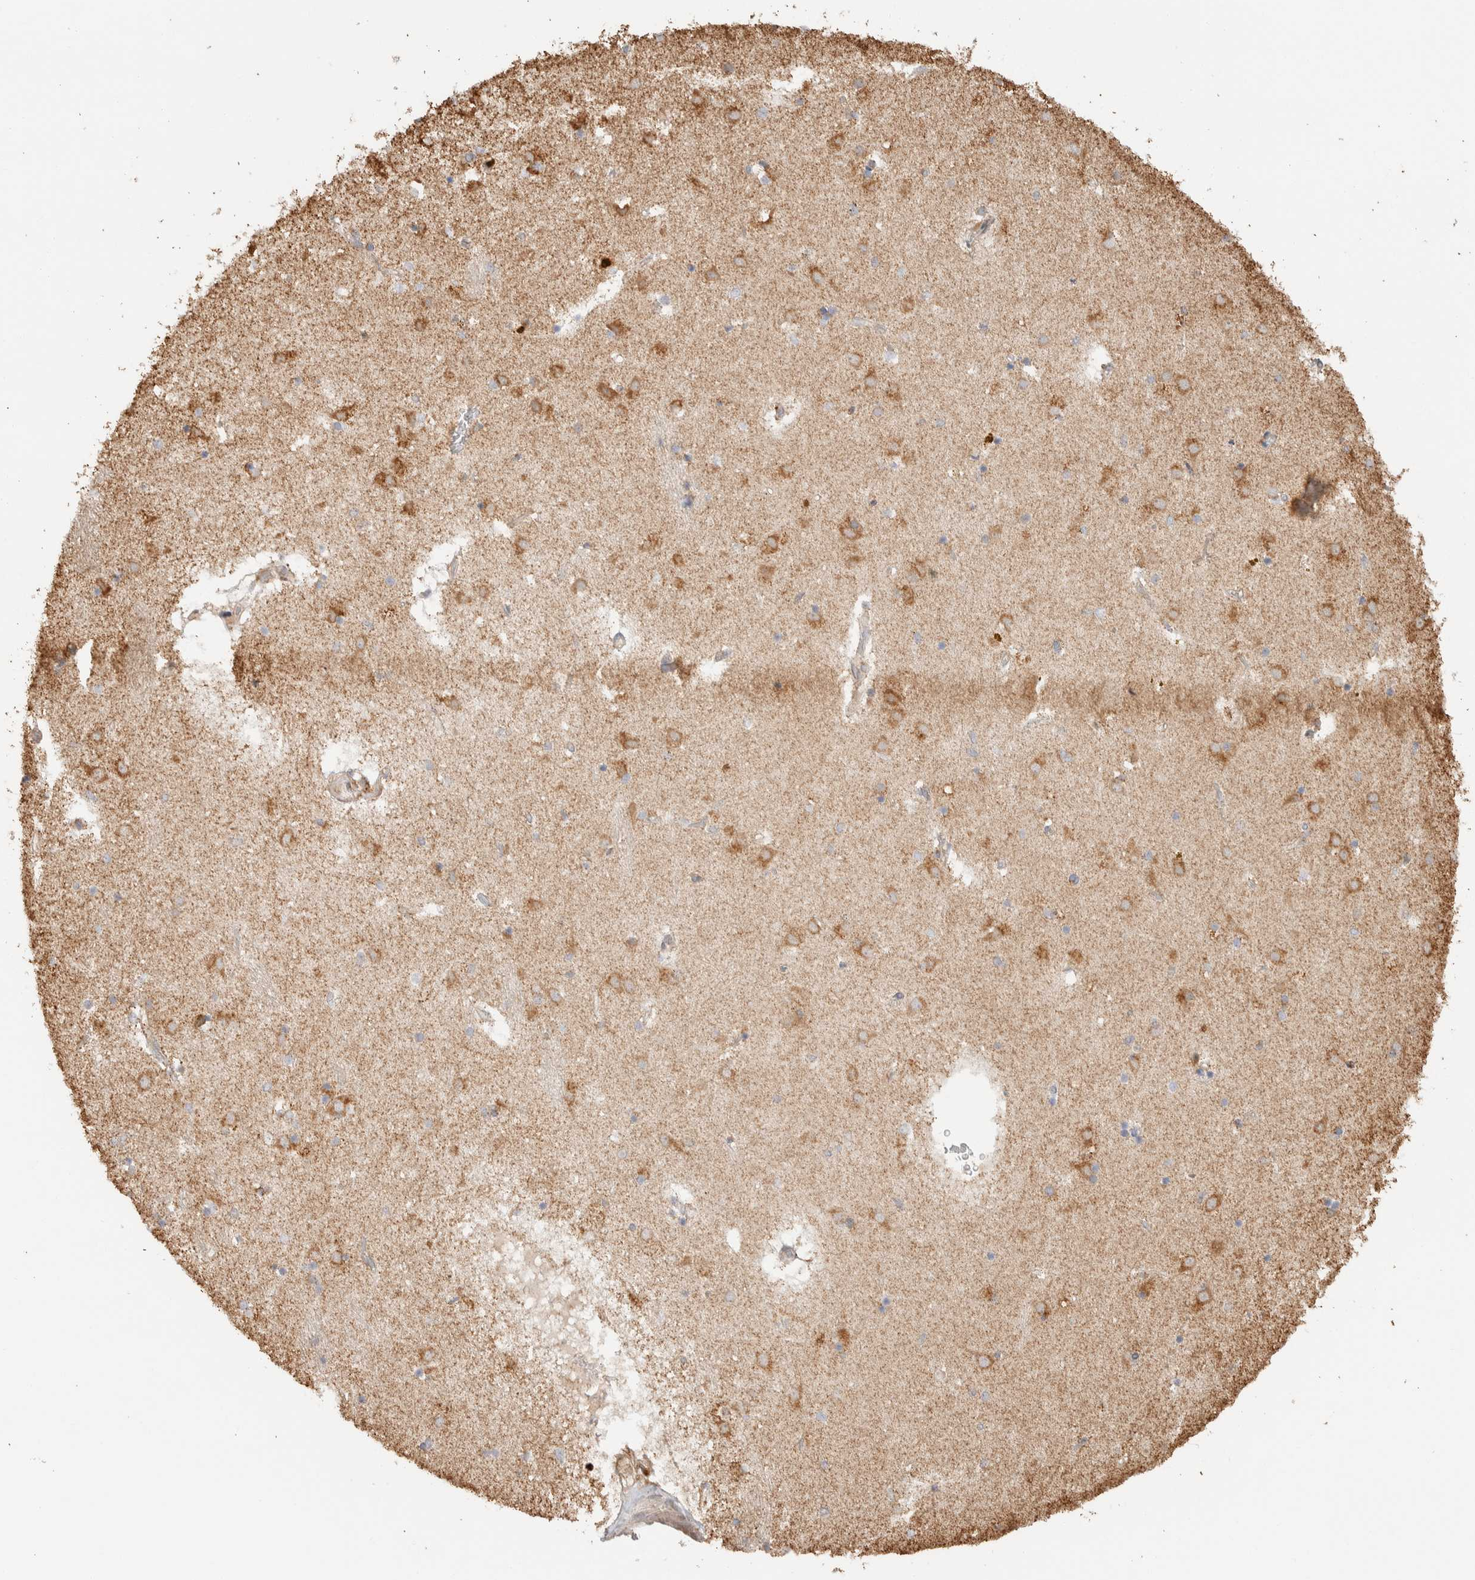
{"staining": {"intensity": "moderate", "quantity": "25%-75%", "location": "cytoplasmic/membranous"}, "tissue": "caudate", "cell_type": "Glial cells", "image_type": "normal", "snomed": [{"axis": "morphology", "description": "Normal tissue, NOS"}, {"axis": "topography", "description": "Lateral ventricle wall"}], "caption": "A histopathology image showing moderate cytoplasmic/membranous staining in approximately 25%-75% of glial cells in benign caudate, as visualized by brown immunohistochemical staining.", "gene": "KIF9", "patient": {"sex": "male", "age": 70}}